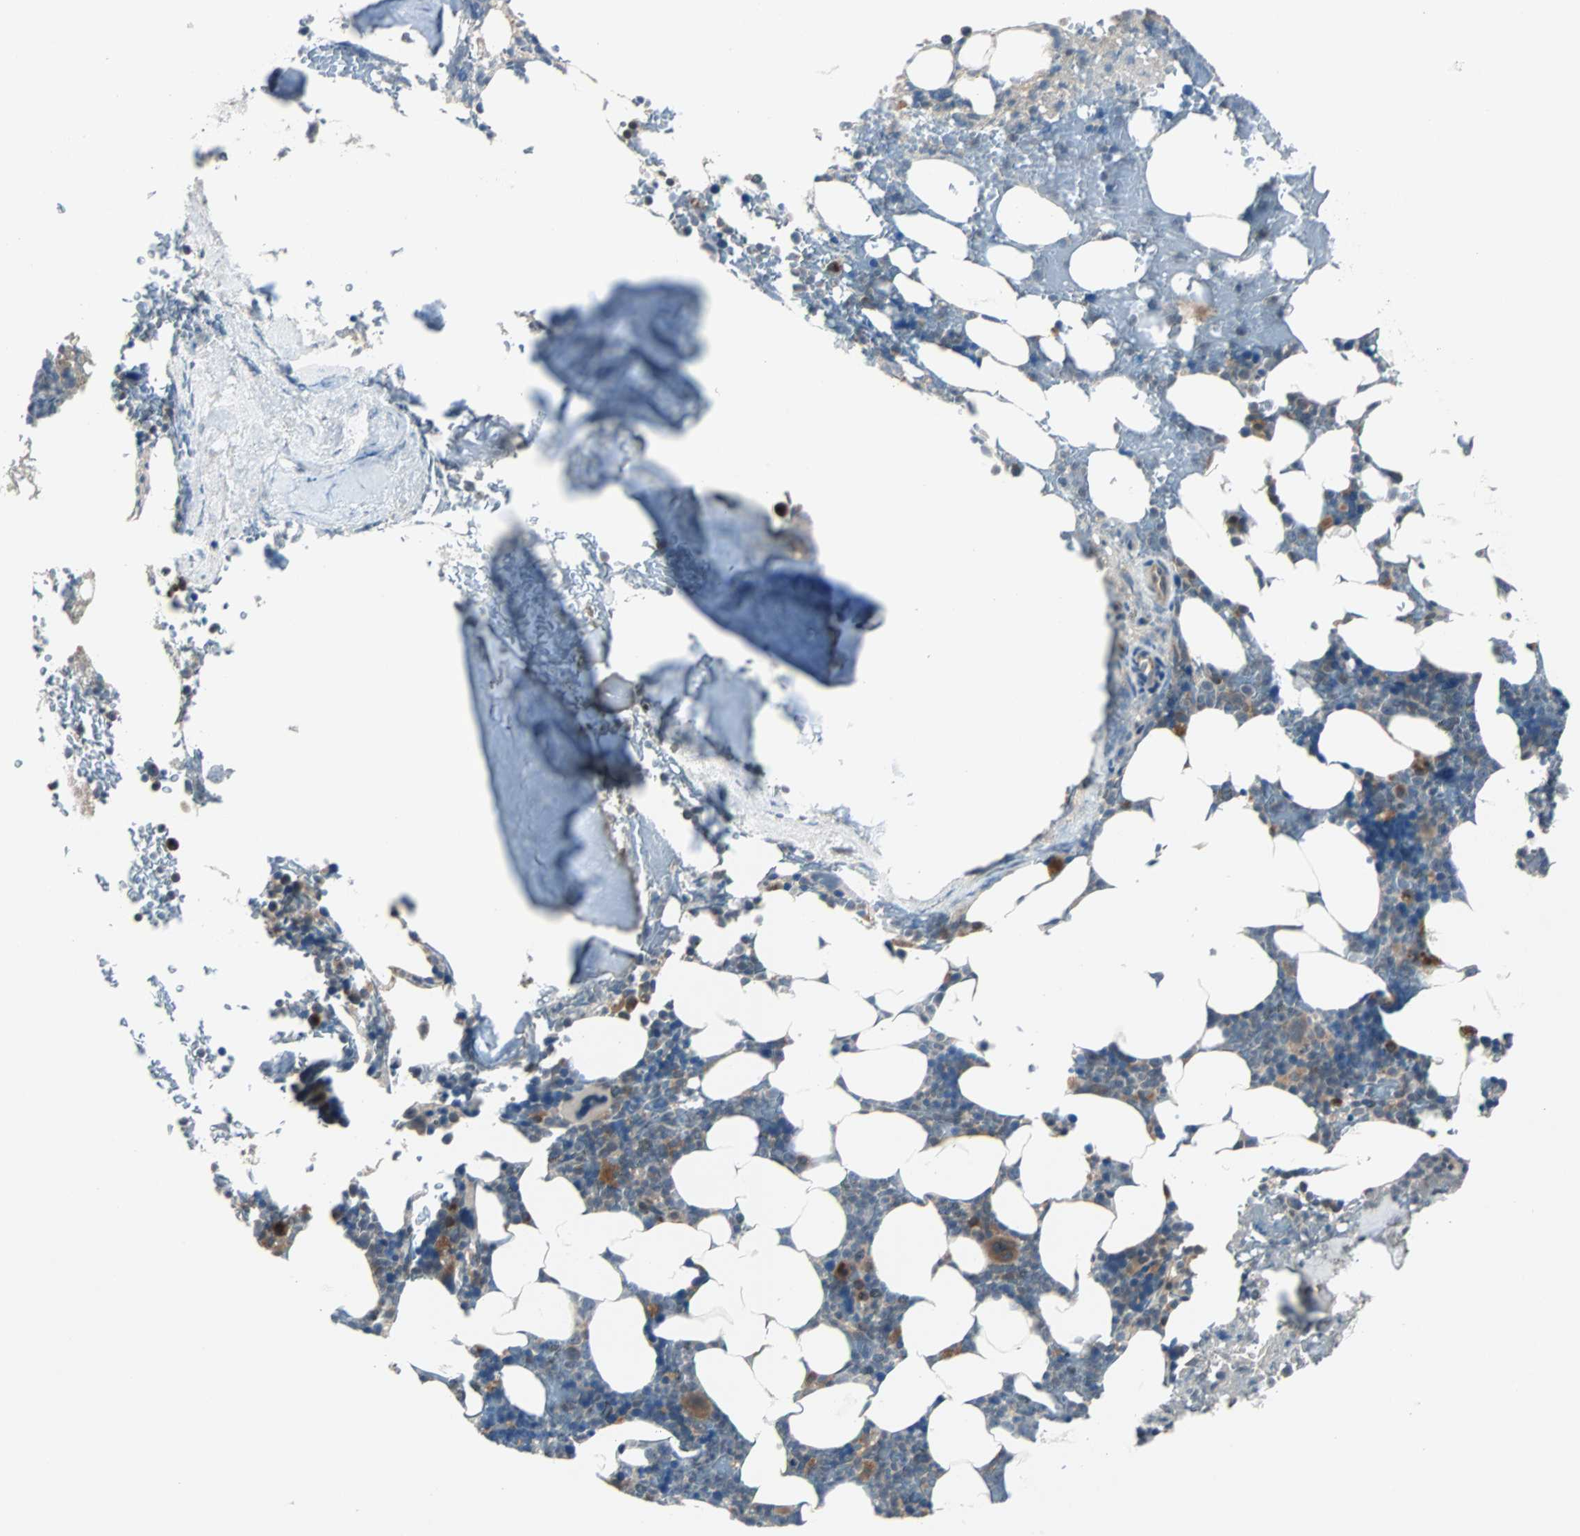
{"staining": {"intensity": "moderate", "quantity": "25%-75%", "location": "cytoplasmic/membranous"}, "tissue": "bone marrow", "cell_type": "Hematopoietic cells", "image_type": "normal", "snomed": [{"axis": "morphology", "description": "Normal tissue, NOS"}, {"axis": "topography", "description": "Bone marrow"}], "caption": "Normal bone marrow exhibits moderate cytoplasmic/membranous positivity in approximately 25%-75% of hematopoietic cells The protein of interest is stained brown, and the nuclei are stained in blue (DAB IHC with brightfield microscopy, high magnification)..", "gene": "ARF1", "patient": {"sex": "female", "age": 73}}